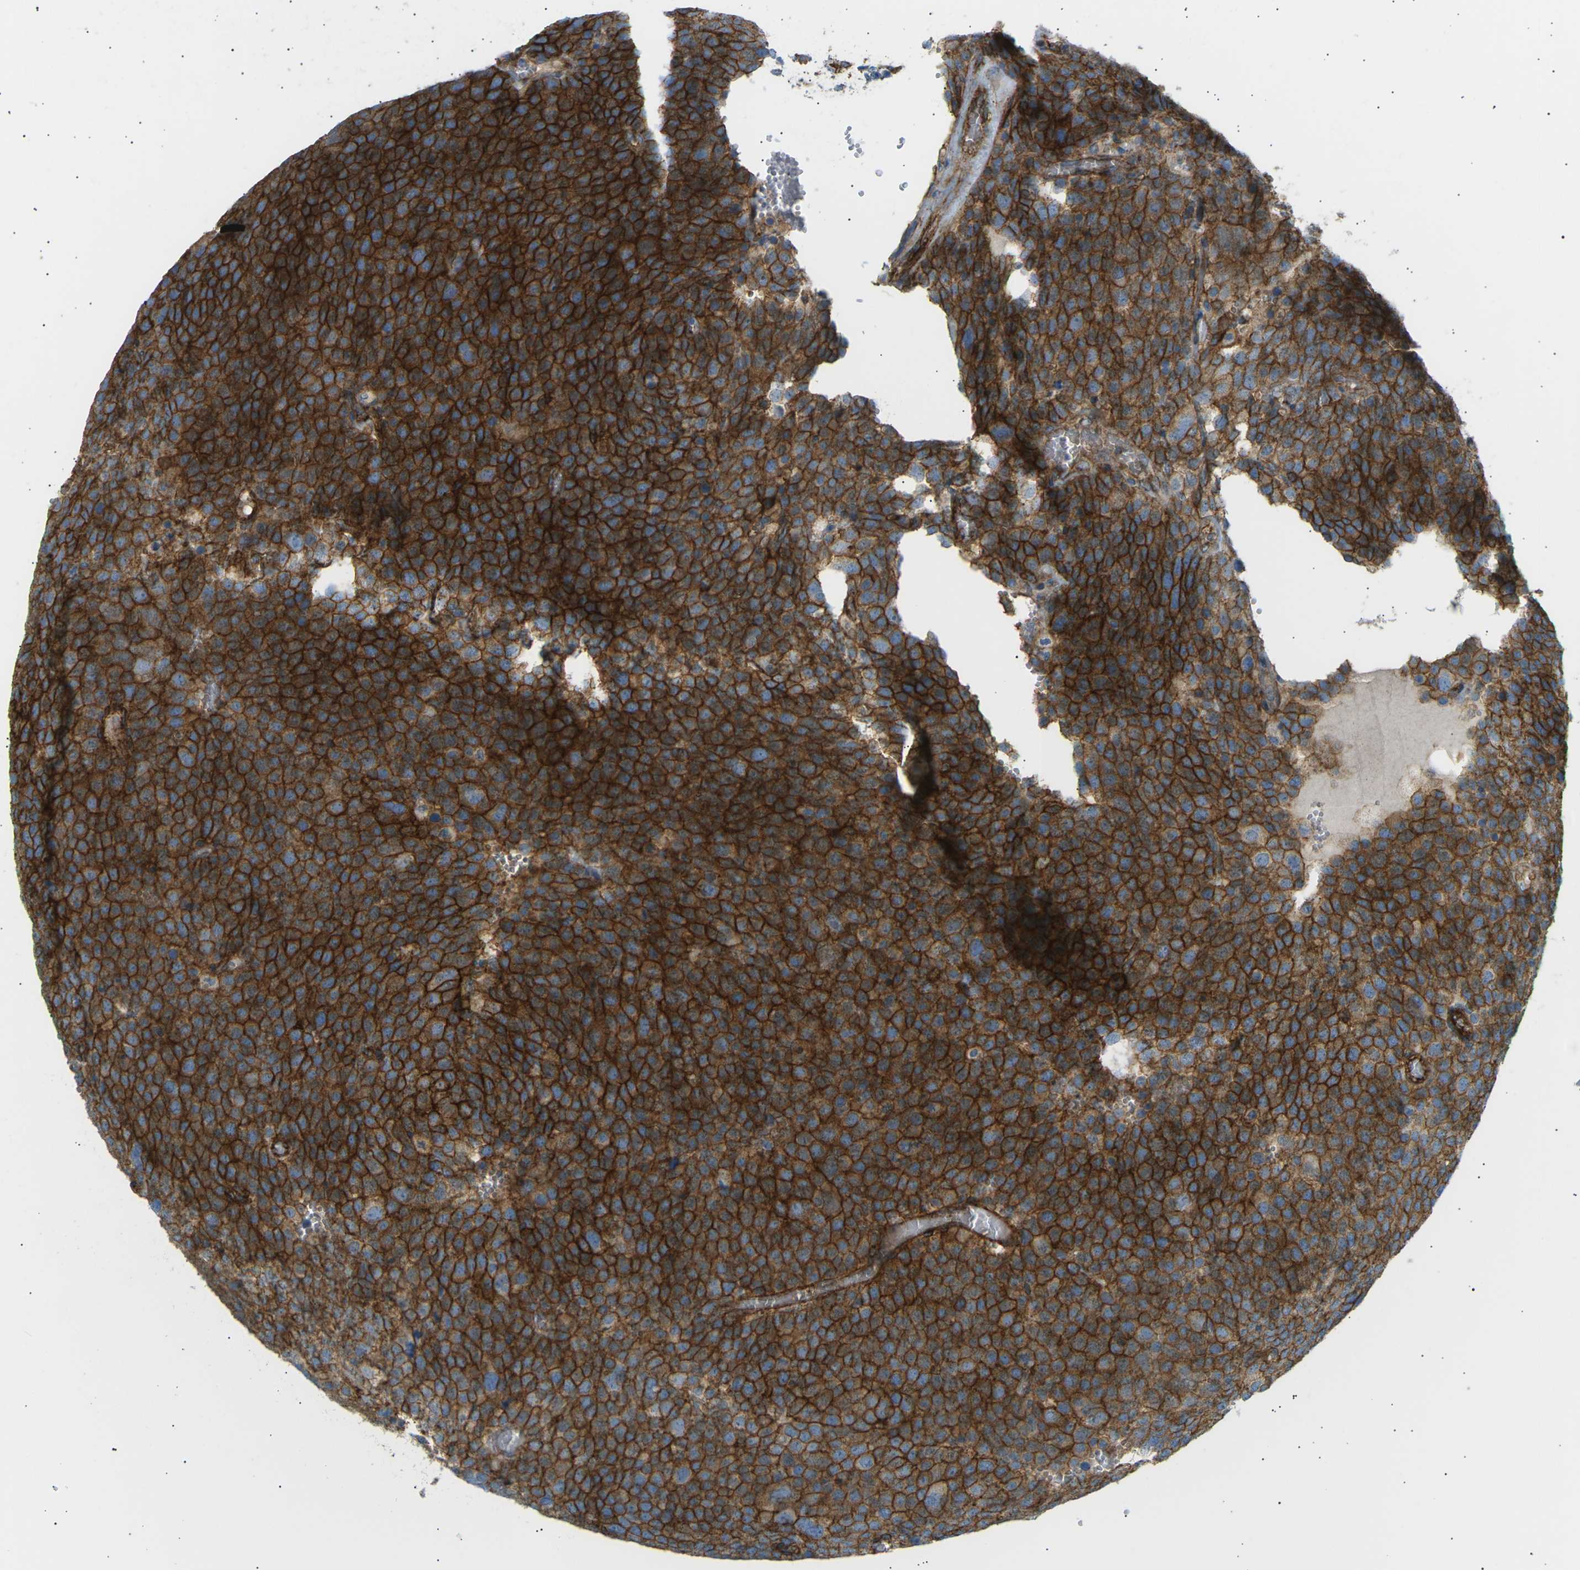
{"staining": {"intensity": "strong", "quantity": ">75%", "location": "cytoplasmic/membranous"}, "tissue": "testis cancer", "cell_type": "Tumor cells", "image_type": "cancer", "snomed": [{"axis": "morphology", "description": "Normal tissue, NOS"}, {"axis": "morphology", "description": "Seminoma, NOS"}, {"axis": "topography", "description": "Testis"}], "caption": "This photomicrograph demonstrates testis seminoma stained with immunohistochemistry (IHC) to label a protein in brown. The cytoplasmic/membranous of tumor cells show strong positivity for the protein. Nuclei are counter-stained blue.", "gene": "ATP2B4", "patient": {"sex": "male", "age": 71}}